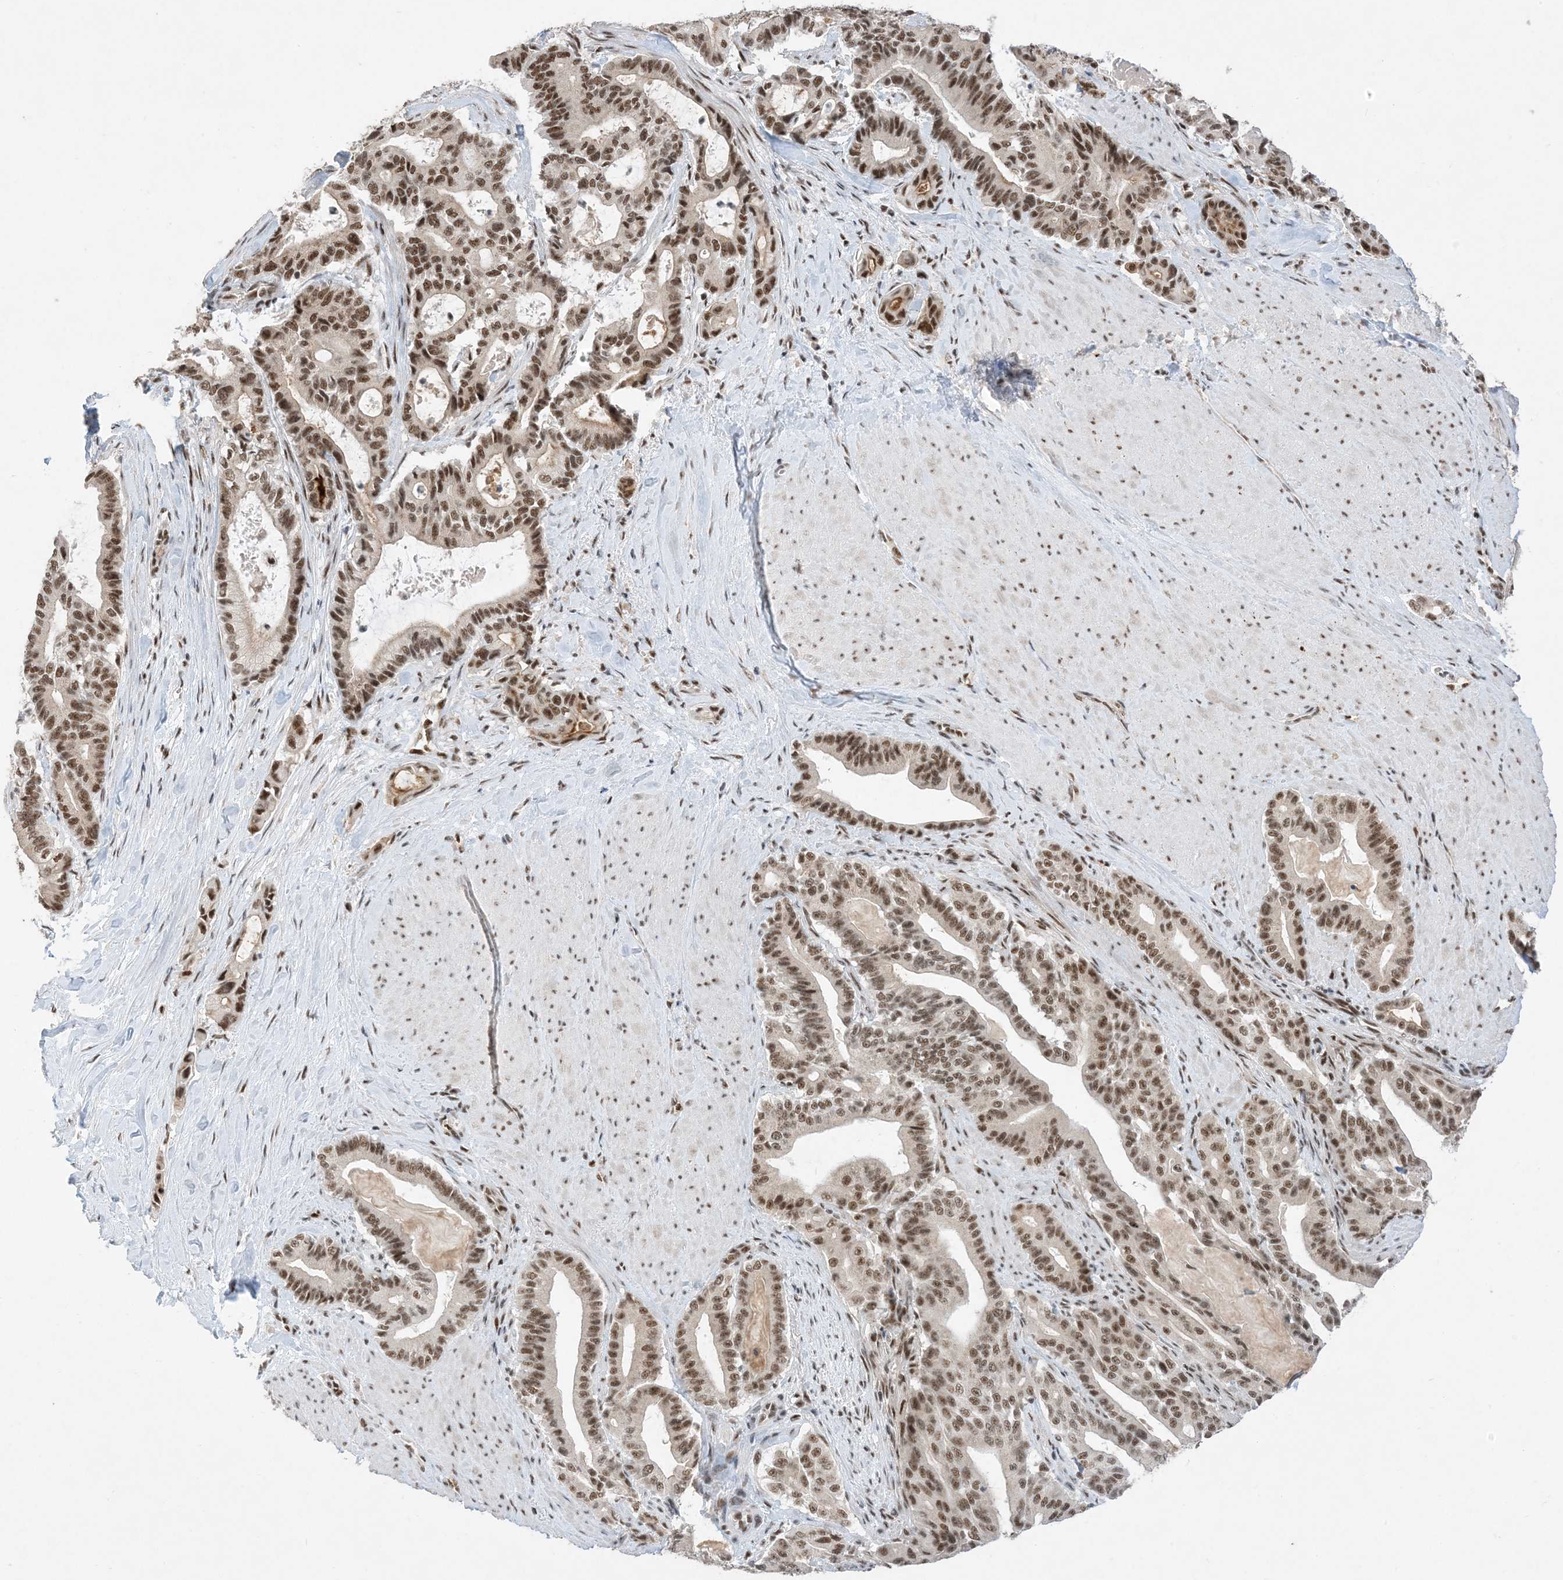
{"staining": {"intensity": "strong", "quantity": ">75%", "location": "nuclear"}, "tissue": "pancreatic cancer", "cell_type": "Tumor cells", "image_type": "cancer", "snomed": [{"axis": "morphology", "description": "Adenocarcinoma, NOS"}, {"axis": "topography", "description": "Pancreas"}], "caption": "Pancreatic cancer was stained to show a protein in brown. There is high levels of strong nuclear positivity in about >75% of tumor cells. (DAB IHC with brightfield microscopy, high magnification).", "gene": "SF3A3", "patient": {"sex": "male", "age": 63}}